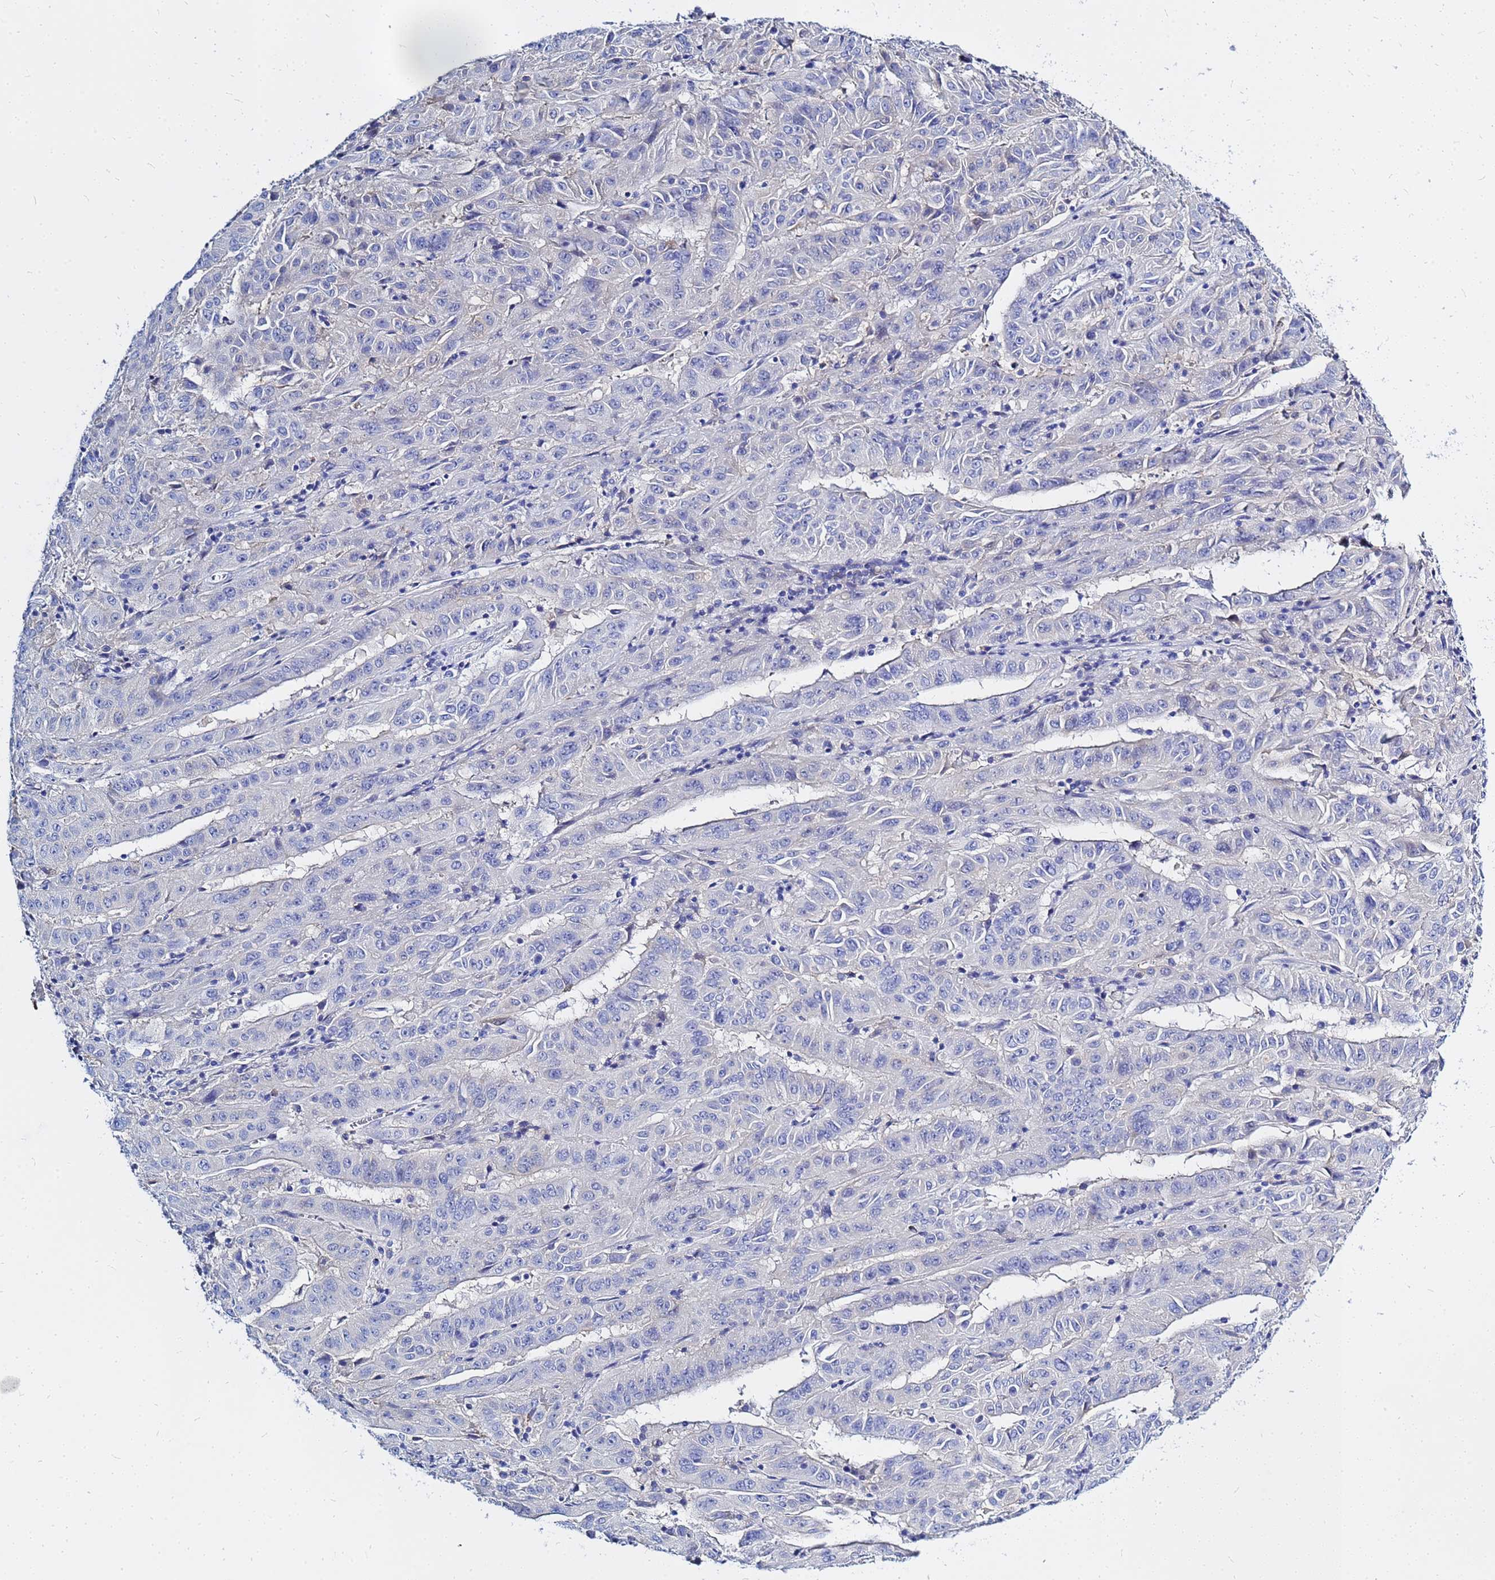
{"staining": {"intensity": "negative", "quantity": "none", "location": "none"}, "tissue": "pancreatic cancer", "cell_type": "Tumor cells", "image_type": "cancer", "snomed": [{"axis": "morphology", "description": "Adenocarcinoma, NOS"}, {"axis": "topography", "description": "Pancreas"}], "caption": "This is an immunohistochemistry micrograph of human adenocarcinoma (pancreatic). There is no positivity in tumor cells.", "gene": "ZNF552", "patient": {"sex": "male", "age": 63}}